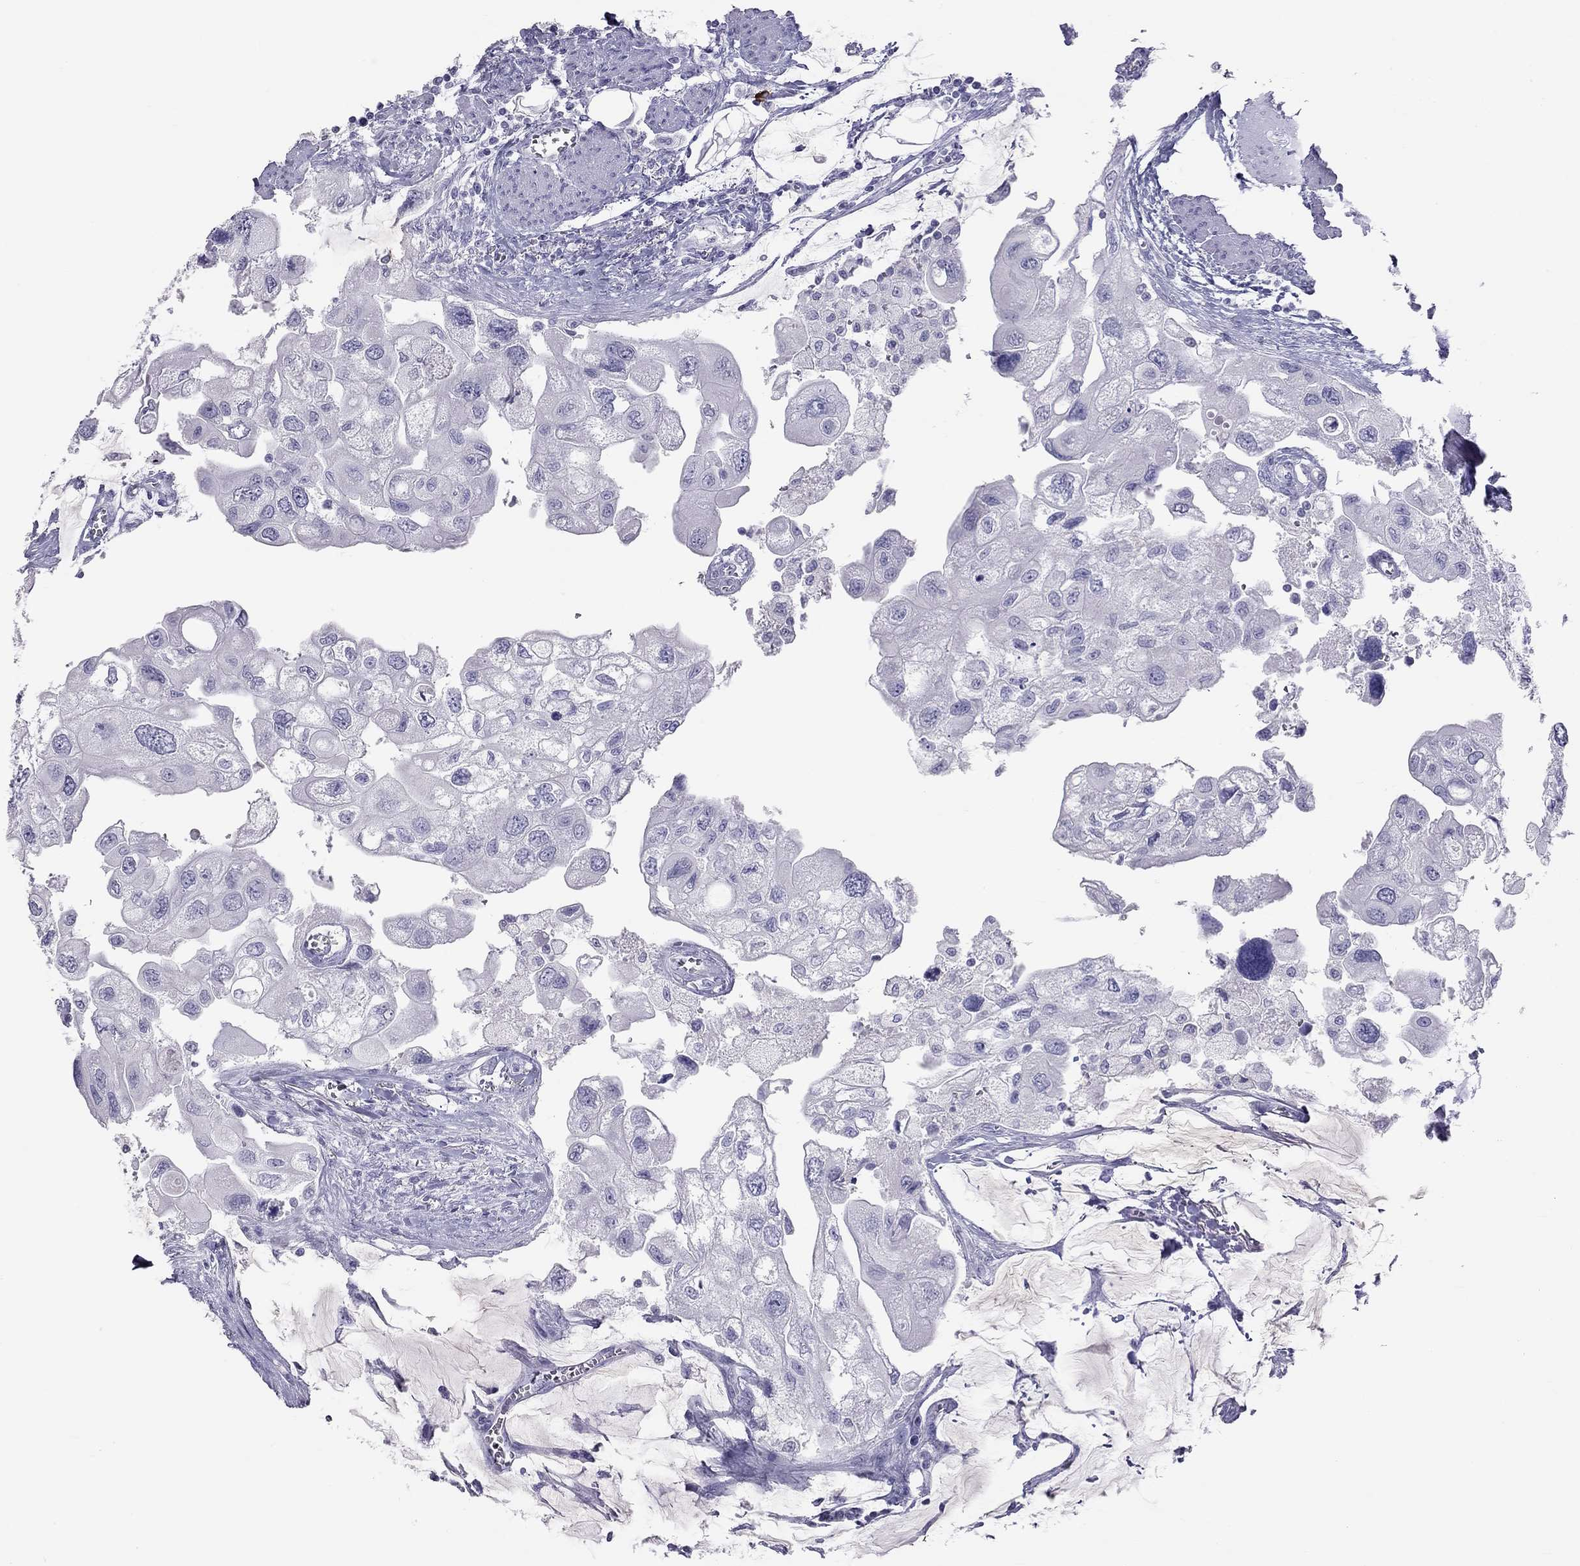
{"staining": {"intensity": "negative", "quantity": "none", "location": "none"}, "tissue": "urothelial cancer", "cell_type": "Tumor cells", "image_type": "cancer", "snomed": [{"axis": "morphology", "description": "Urothelial carcinoma, High grade"}, {"axis": "topography", "description": "Urinary bladder"}], "caption": "Protein analysis of high-grade urothelial carcinoma demonstrates no significant staining in tumor cells. (IHC, brightfield microscopy, high magnification).", "gene": "KLRG1", "patient": {"sex": "male", "age": 59}}